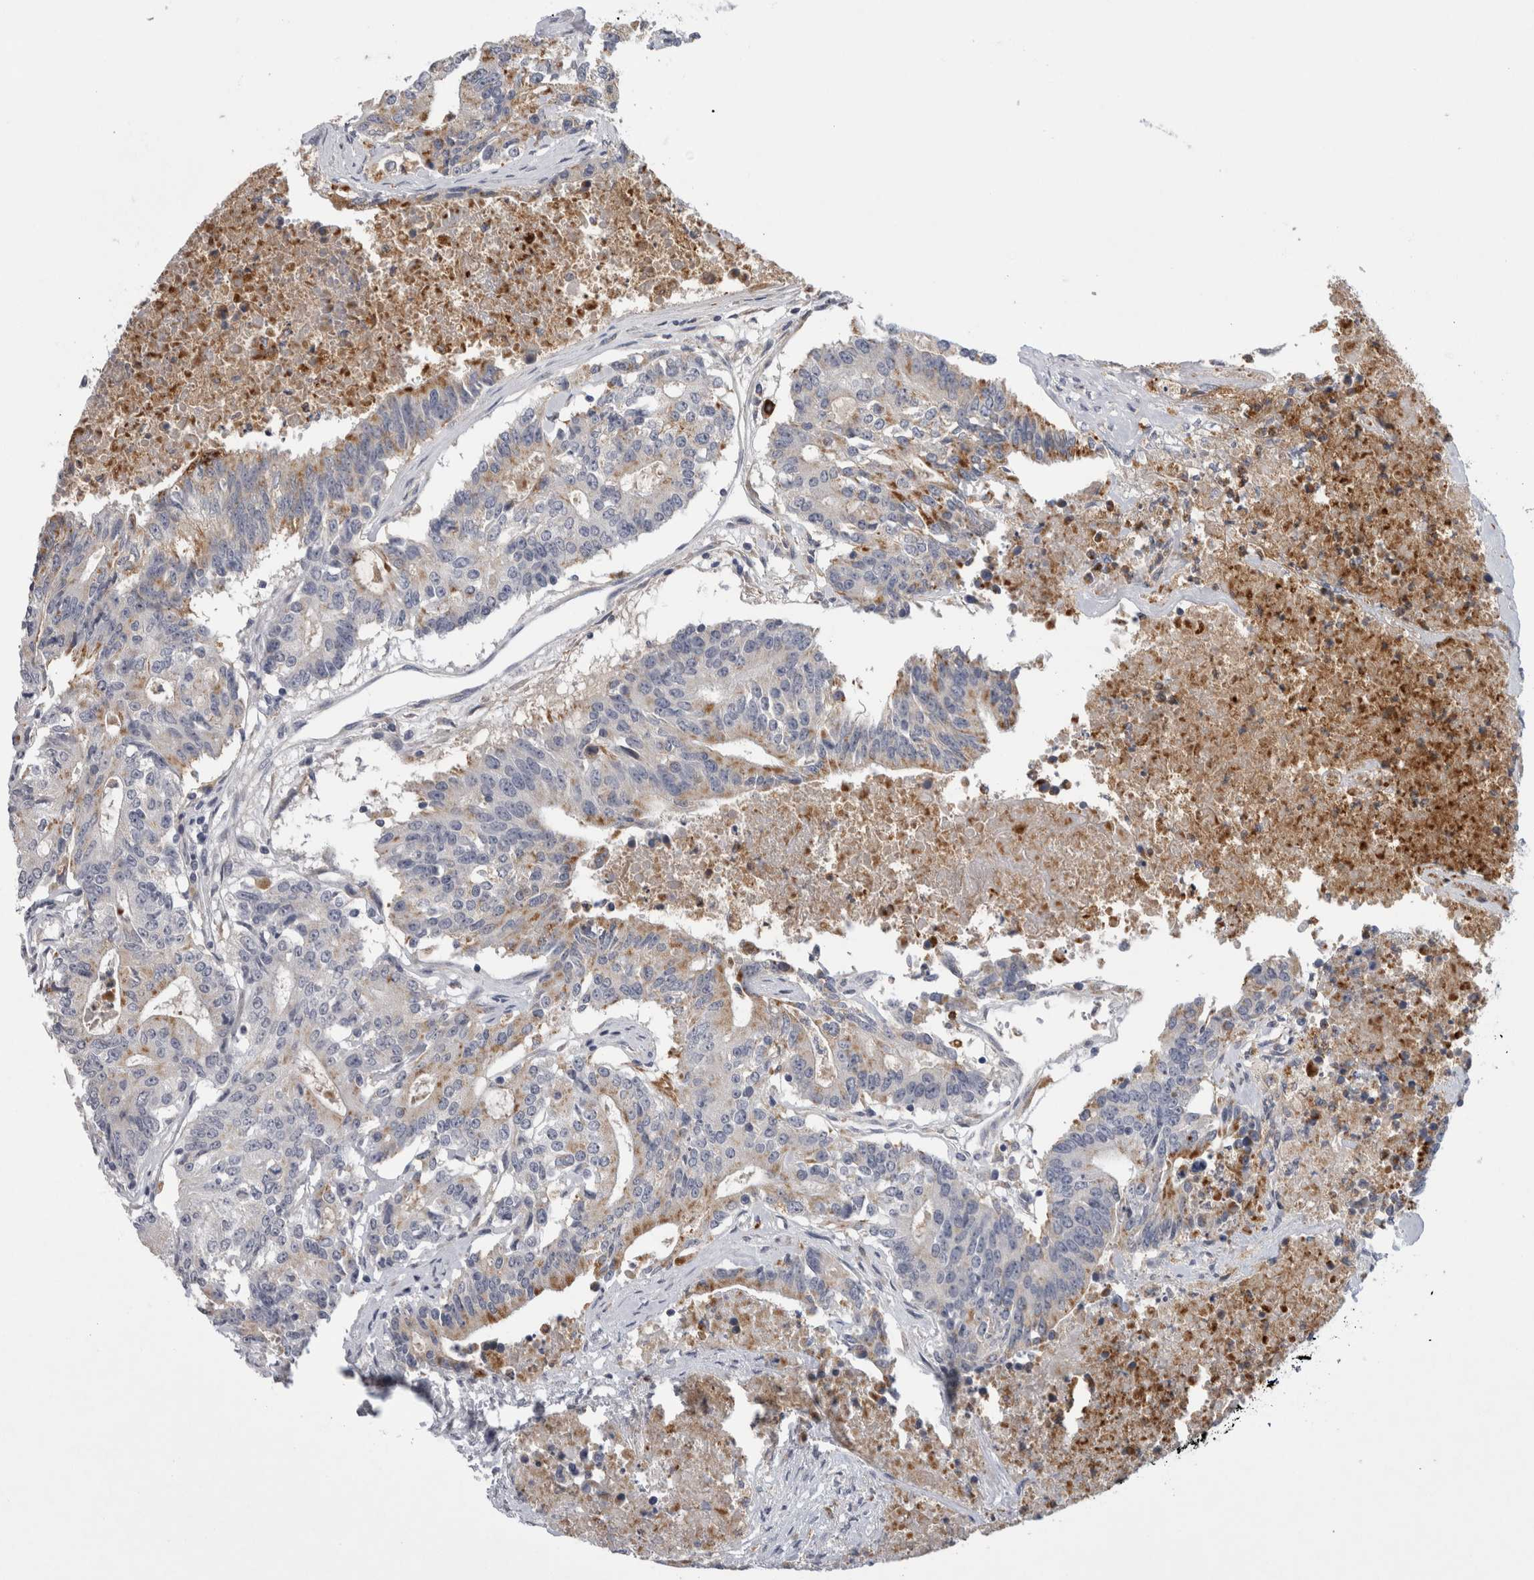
{"staining": {"intensity": "moderate", "quantity": "25%-75%", "location": "cytoplasmic/membranous"}, "tissue": "colorectal cancer", "cell_type": "Tumor cells", "image_type": "cancer", "snomed": [{"axis": "morphology", "description": "Adenocarcinoma, NOS"}, {"axis": "topography", "description": "Colon"}], "caption": "Colorectal cancer was stained to show a protein in brown. There is medium levels of moderate cytoplasmic/membranous positivity in about 25%-75% of tumor cells.", "gene": "CD63", "patient": {"sex": "female", "age": 77}}